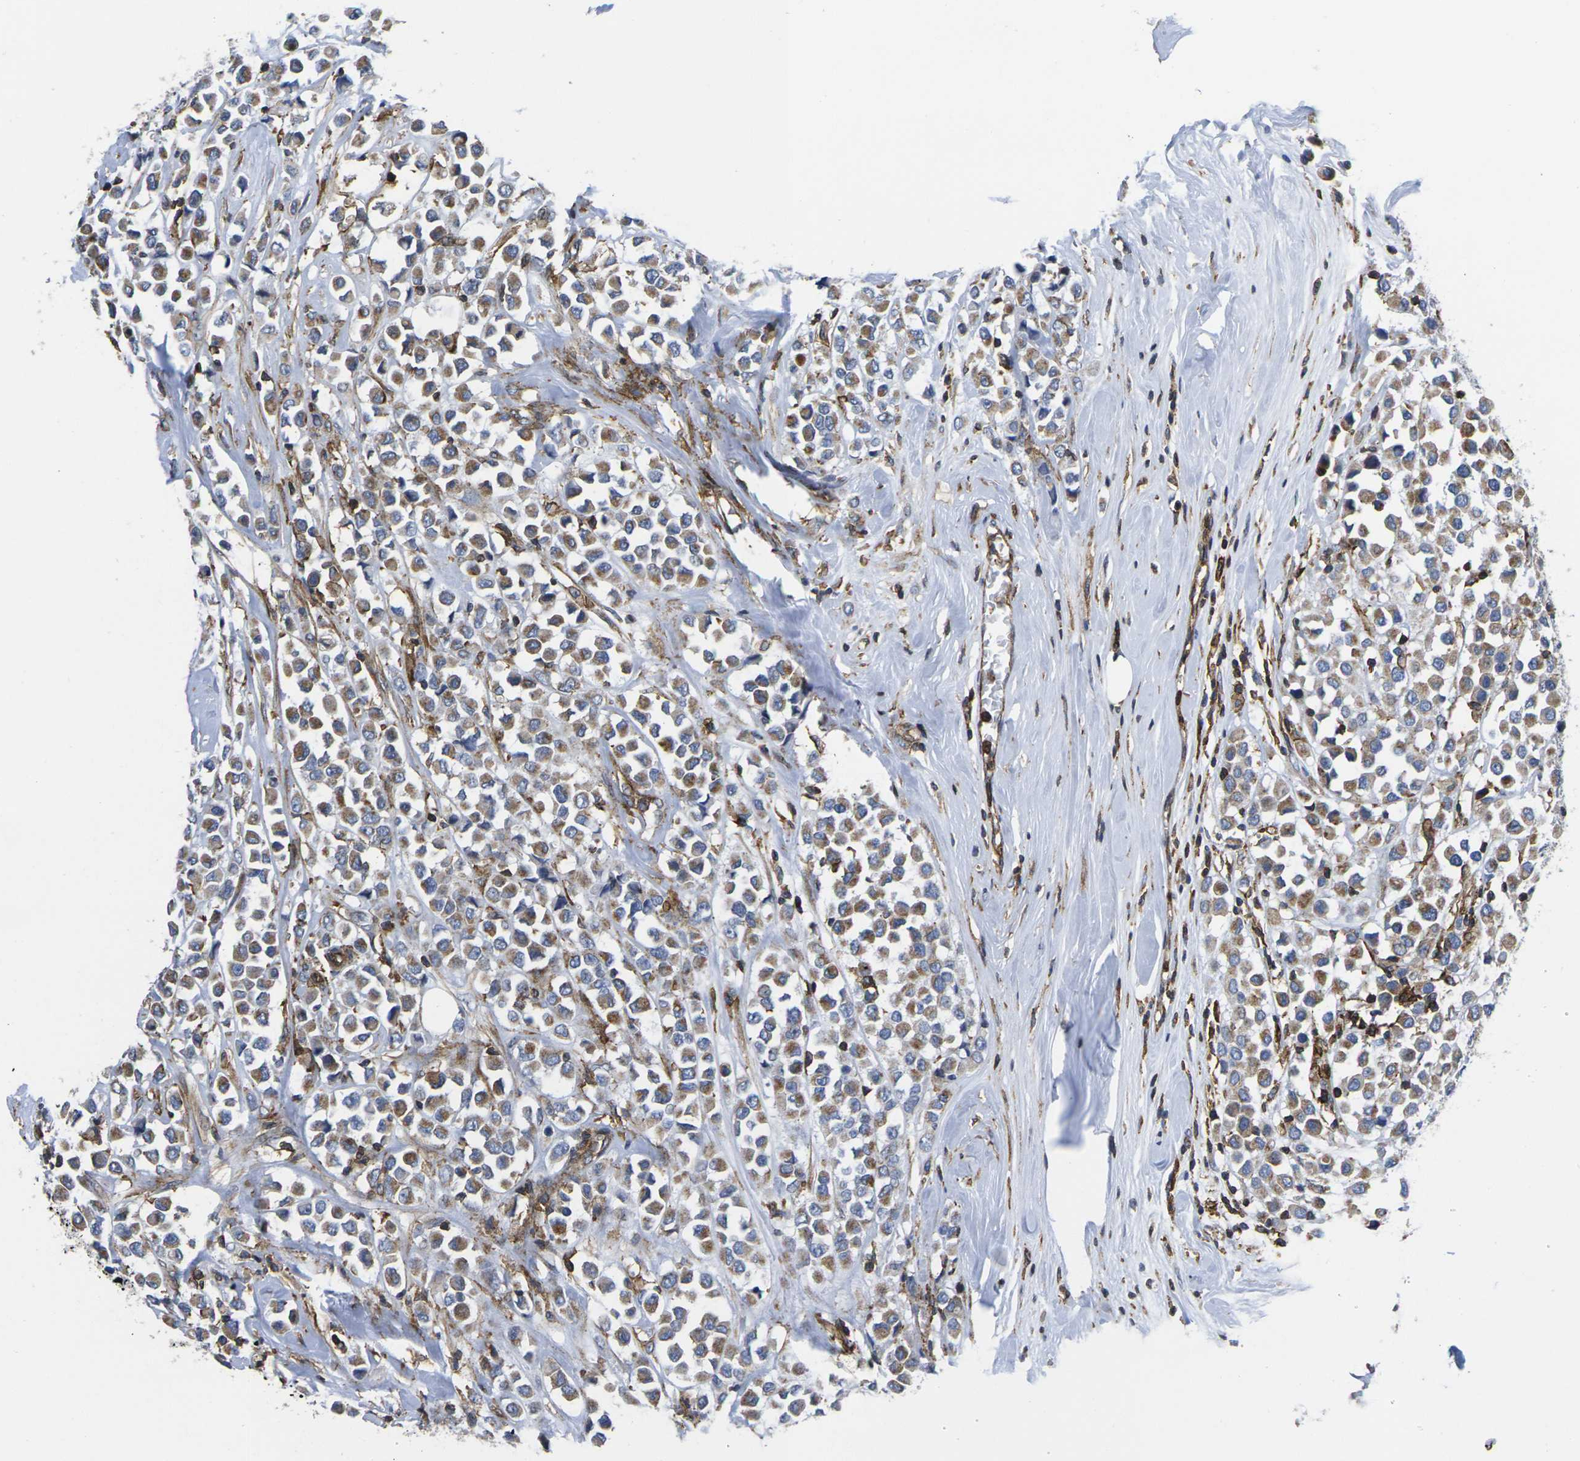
{"staining": {"intensity": "moderate", "quantity": ">75%", "location": "cytoplasmic/membranous"}, "tissue": "breast cancer", "cell_type": "Tumor cells", "image_type": "cancer", "snomed": [{"axis": "morphology", "description": "Duct carcinoma"}, {"axis": "topography", "description": "Breast"}], "caption": "Protein analysis of breast cancer tissue displays moderate cytoplasmic/membranous staining in approximately >75% of tumor cells.", "gene": "IQGAP1", "patient": {"sex": "female", "age": 61}}